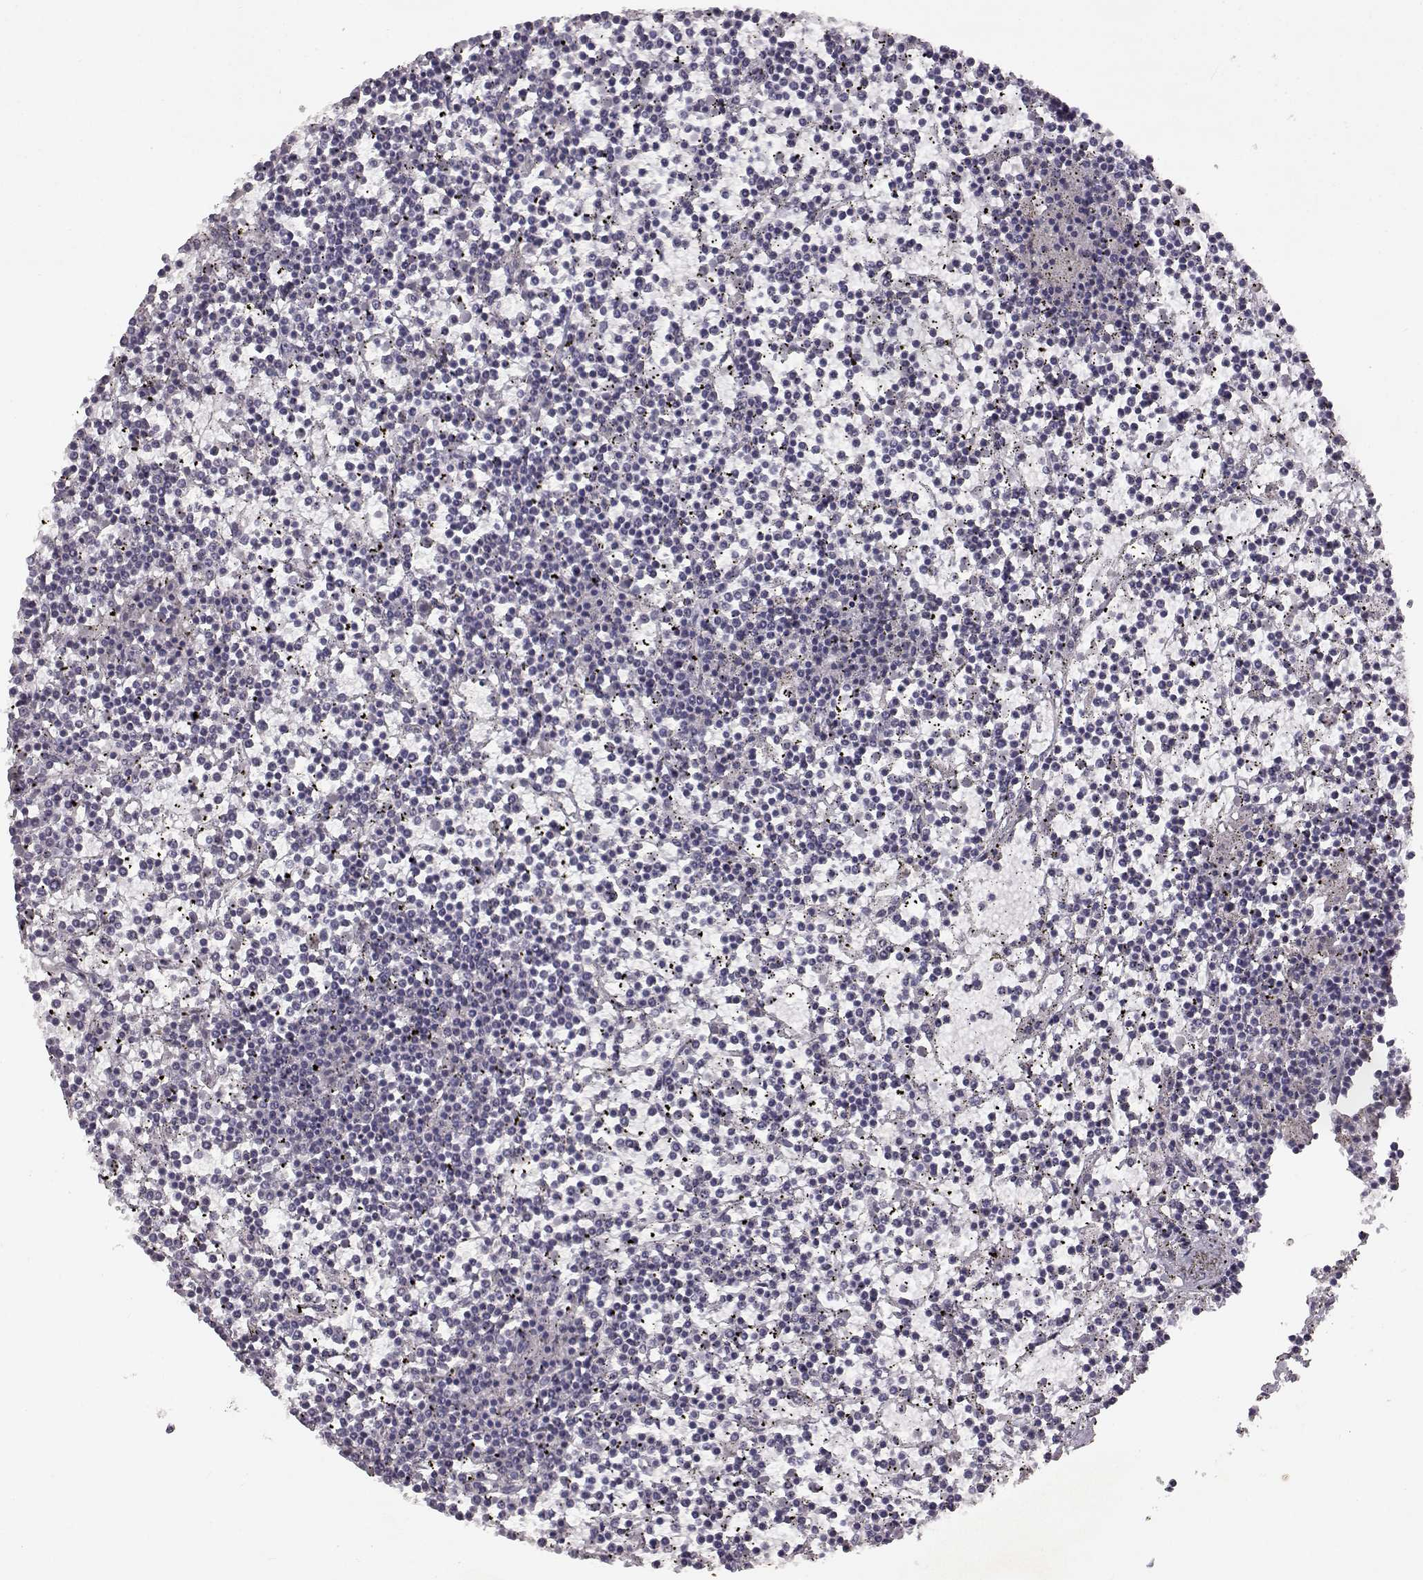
{"staining": {"intensity": "negative", "quantity": "none", "location": "none"}, "tissue": "lymphoma", "cell_type": "Tumor cells", "image_type": "cancer", "snomed": [{"axis": "morphology", "description": "Malignant lymphoma, non-Hodgkin's type, Low grade"}, {"axis": "topography", "description": "Spleen"}], "caption": "Immunohistochemistry (IHC) of malignant lymphoma, non-Hodgkin's type (low-grade) exhibits no staining in tumor cells.", "gene": "SPAG17", "patient": {"sex": "female", "age": 19}}